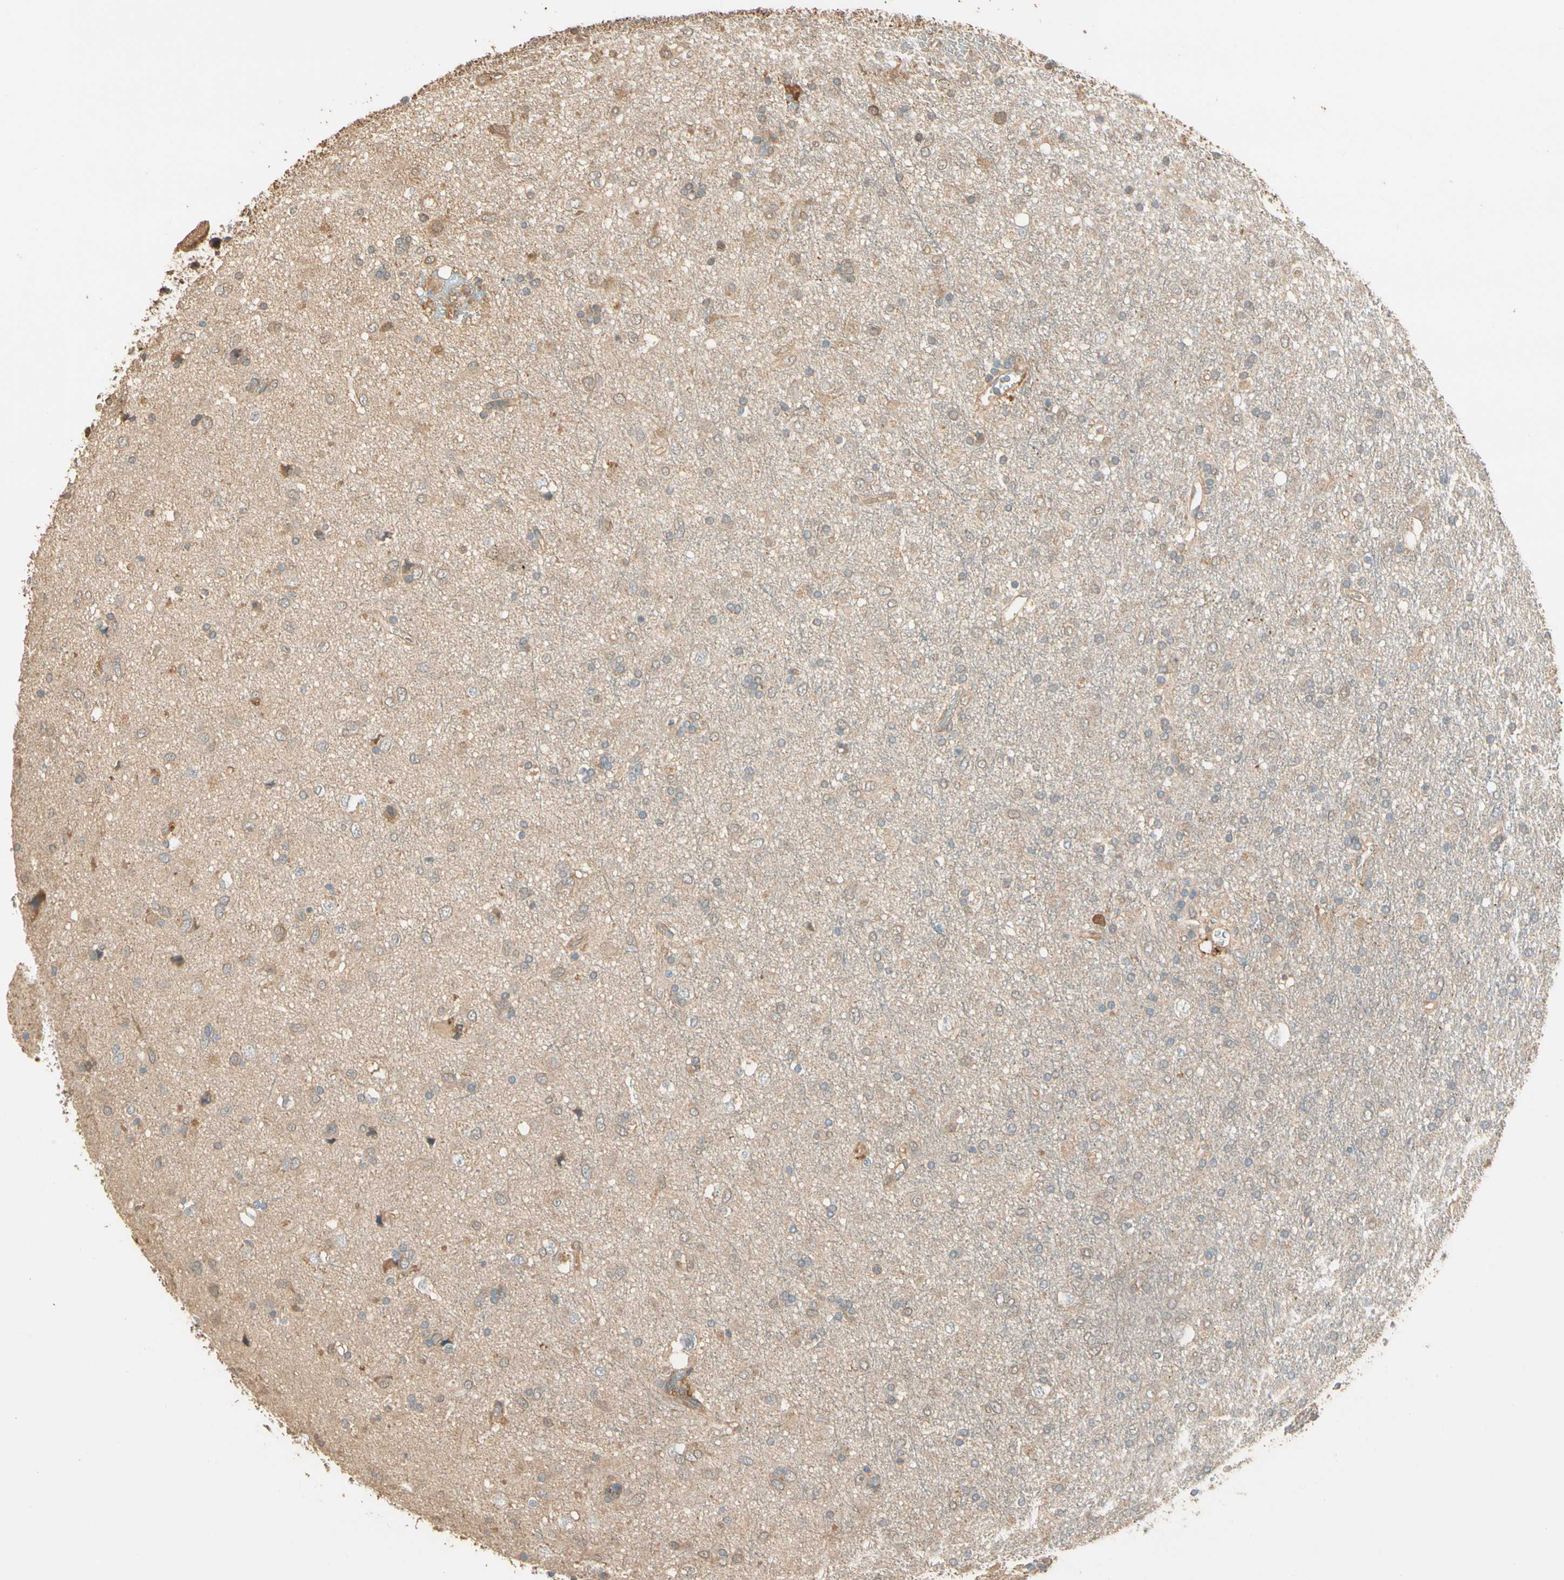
{"staining": {"intensity": "weak", "quantity": "25%-75%", "location": "cytoplasmic/membranous"}, "tissue": "glioma", "cell_type": "Tumor cells", "image_type": "cancer", "snomed": [{"axis": "morphology", "description": "Glioma, malignant, Low grade"}, {"axis": "topography", "description": "Brain"}], "caption": "A brown stain shows weak cytoplasmic/membranous staining of a protein in low-grade glioma (malignant) tumor cells. (DAB (3,3'-diaminobenzidine) IHC, brown staining for protein, blue staining for nuclei).", "gene": "CDH6", "patient": {"sex": "male", "age": 77}}